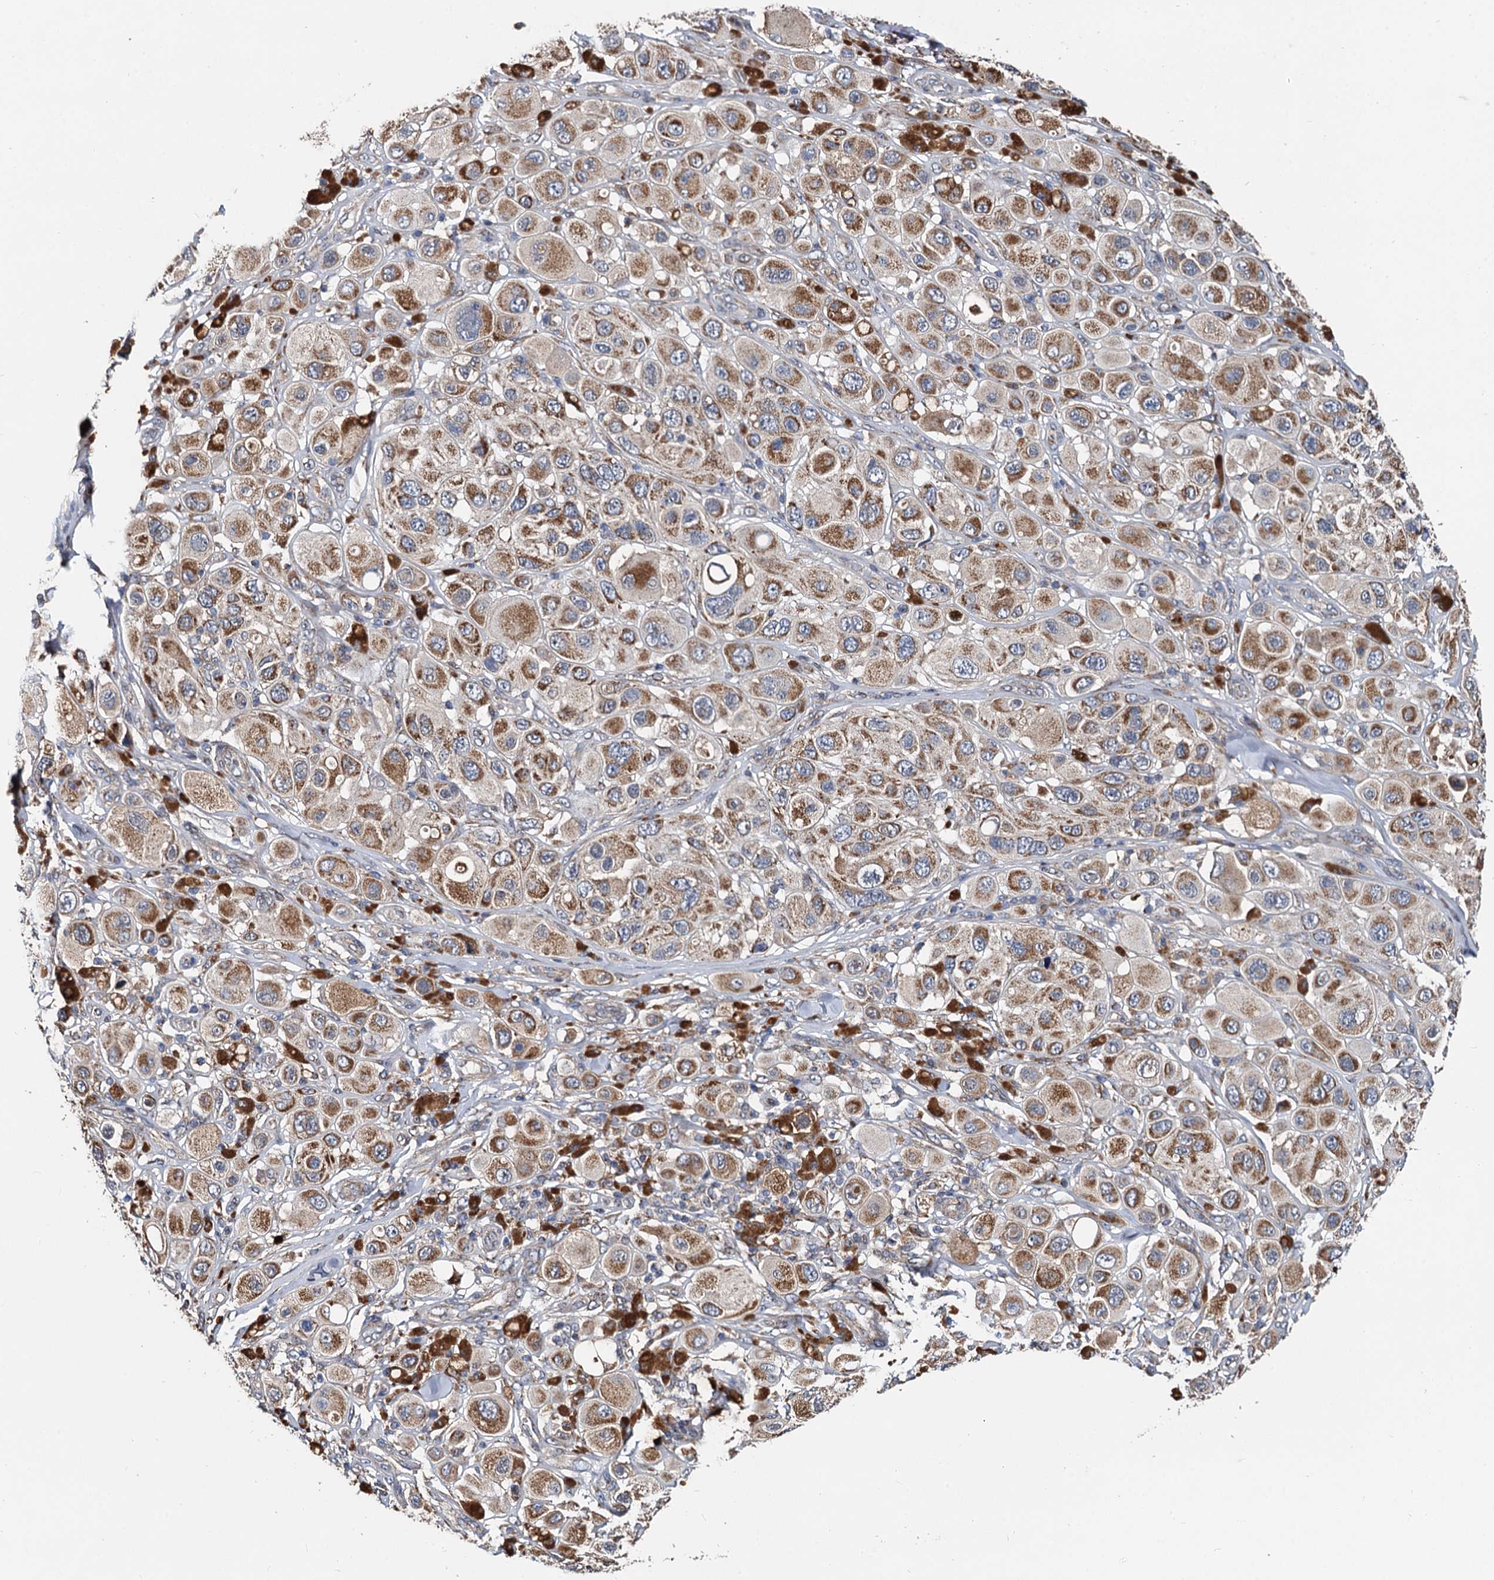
{"staining": {"intensity": "moderate", "quantity": ">75%", "location": "cytoplasmic/membranous"}, "tissue": "melanoma", "cell_type": "Tumor cells", "image_type": "cancer", "snomed": [{"axis": "morphology", "description": "Malignant melanoma, Metastatic site"}, {"axis": "topography", "description": "Skin"}], "caption": "DAB immunohistochemical staining of human malignant melanoma (metastatic site) reveals moderate cytoplasmic/membranous protein staining in about >75% of tumor cells.", "gene": "SPRYD3", "patient": {"sex": "male", "age": 41}}